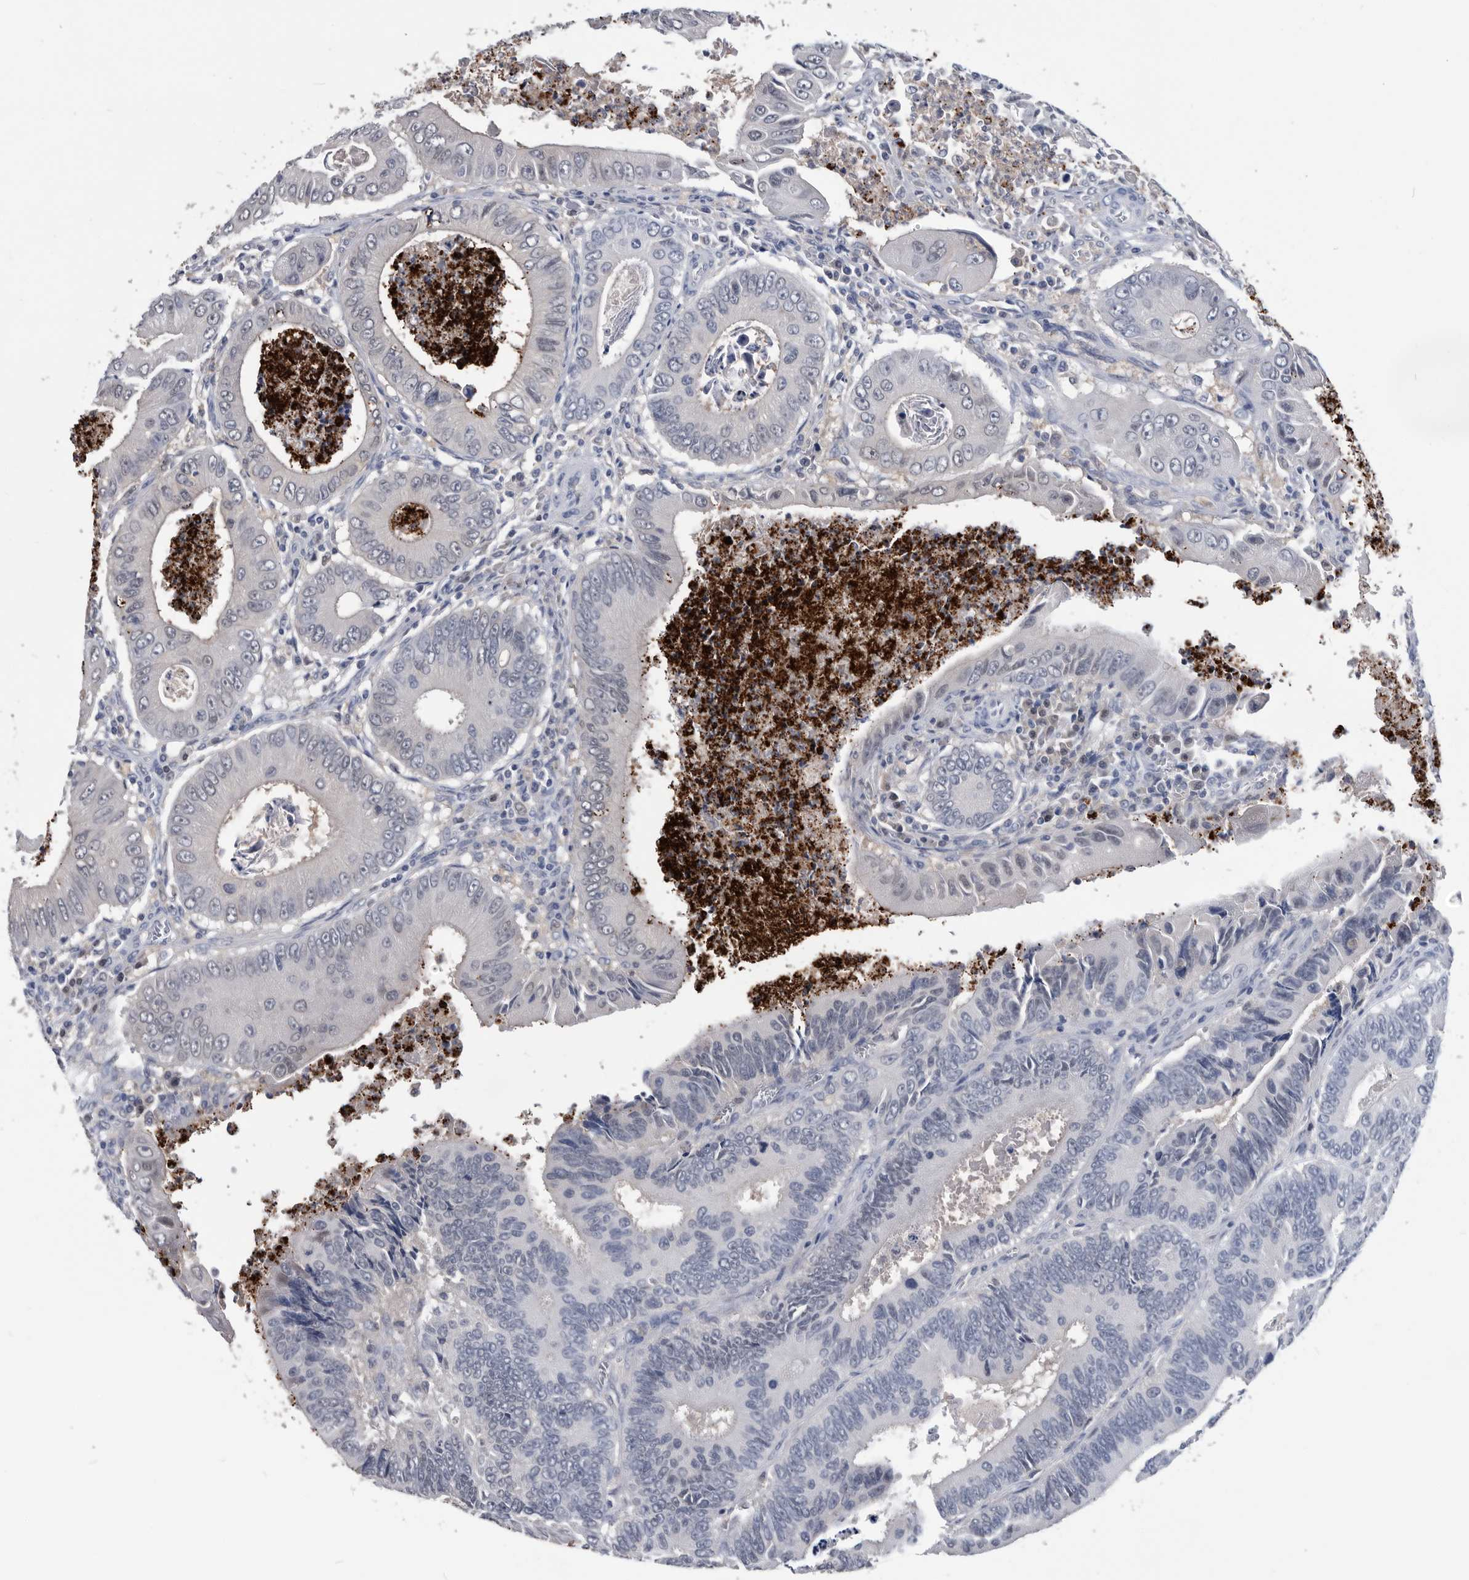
{"staining": {"intensity": "negative", "quantity": "none", "location": "none"}, "tissue": "colorectal cancer", "cell_type": "Tumor cells", "image_type": "cancer", "snomed": [{"axis": "morphology", "description": "Inflammation, NOS"}, {"axis": "morphology", "description": "Adenocarcinoma, NOS"}, {"axis": "topography", "description": "Colon"}], "caption": "Colorectal adenocarcinoma stained for a protein using immunohistochemistry displays no expression tumor cells.", "gene": "PDXK", "patient": {"sex": "male", "age": 72}}